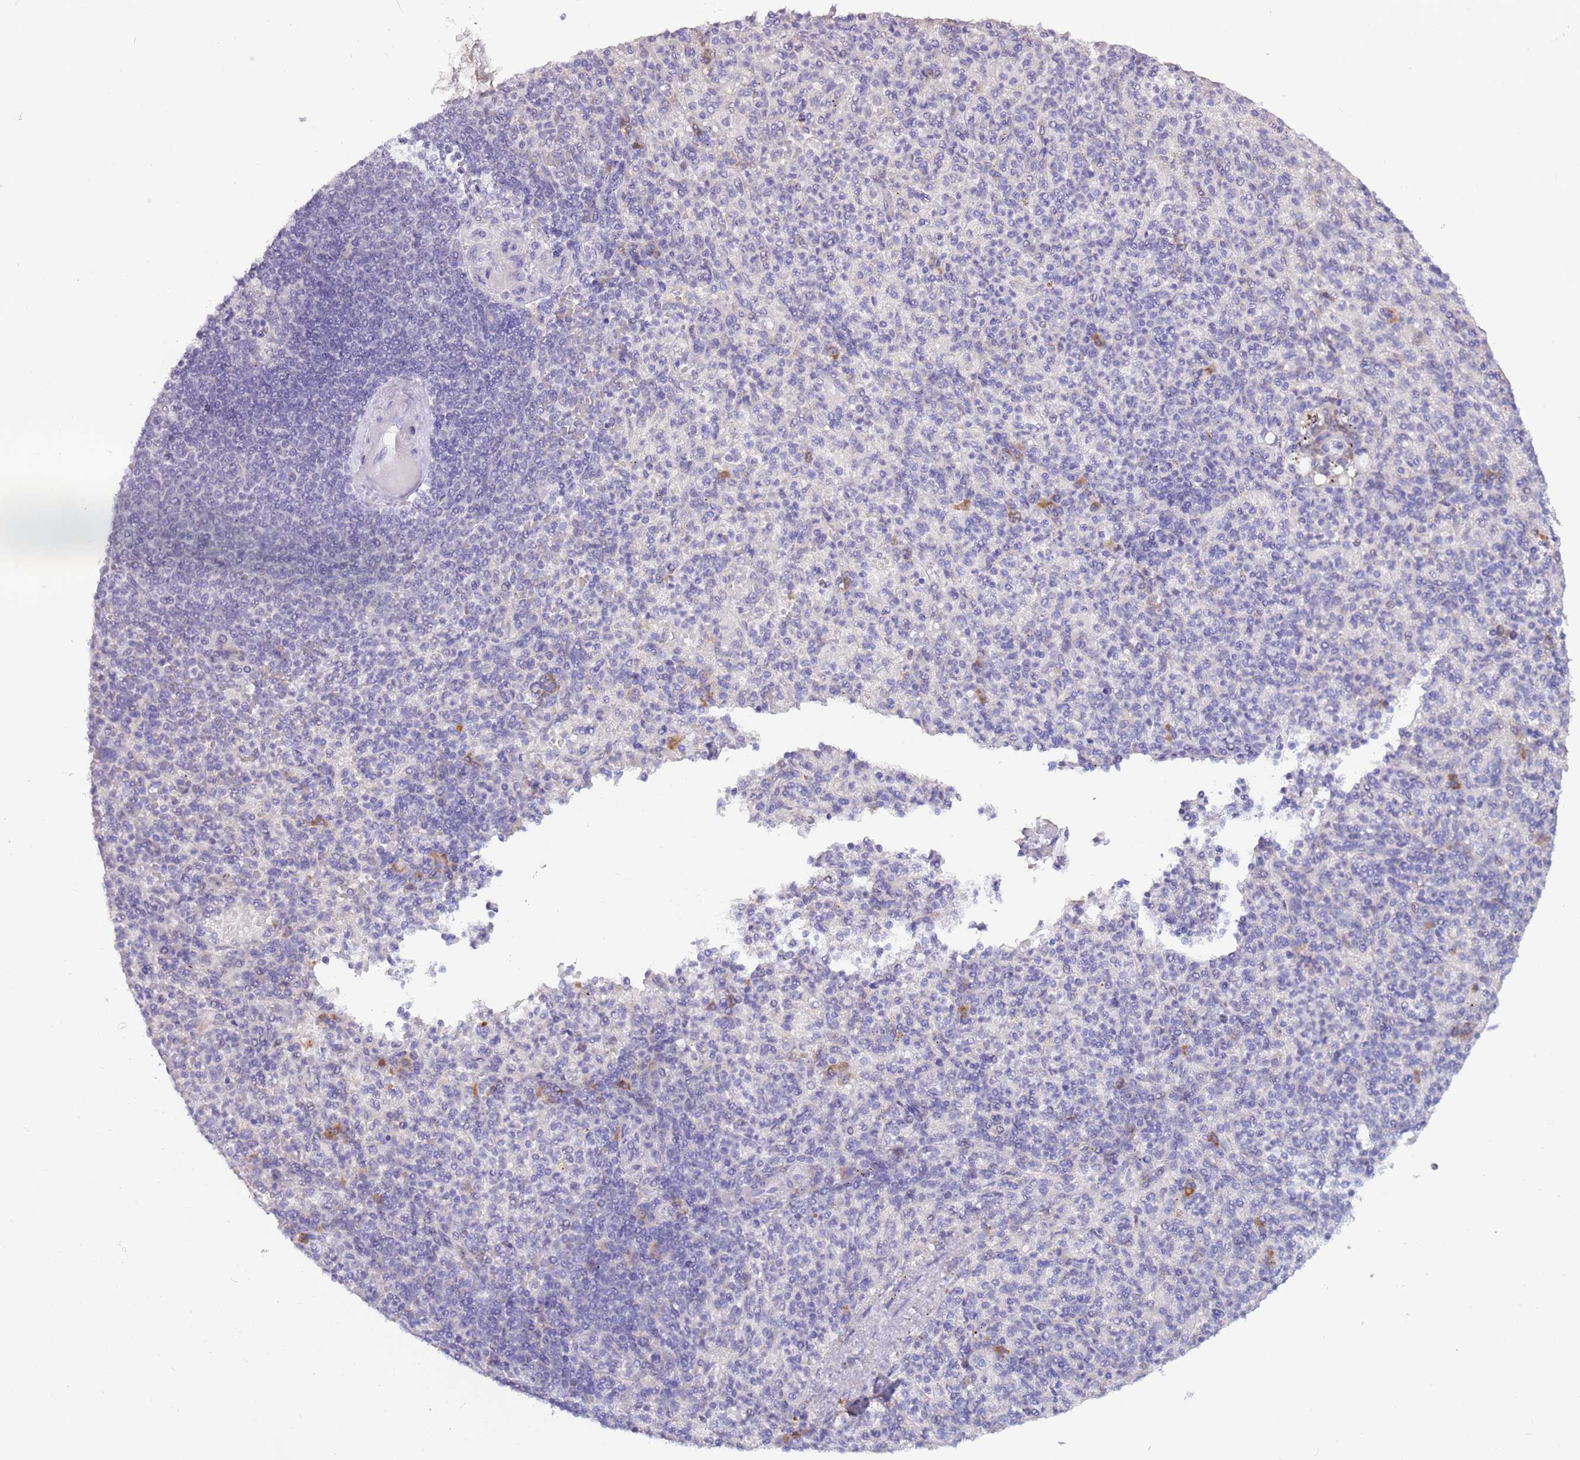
{"staining": {"intensity": "negative", "quantity": "none", "location": "none"}, "tissue": "spleen", "cell_type": "Cells in red pulp", "image_type": "normal", "snomed": [{"axis": "morphology", "description": "Normal tissue, NOS"}, {"axis": "topography", "description": "Spleen"}], "caption": "High power microscopy photomicrograph of an immunohistochemistry photomicrograph of unremarkable spleen, revealing no significant staining in cells in red pulp.", "gene": "UCMA", "patient": {"sex": "female", "age": 74}}